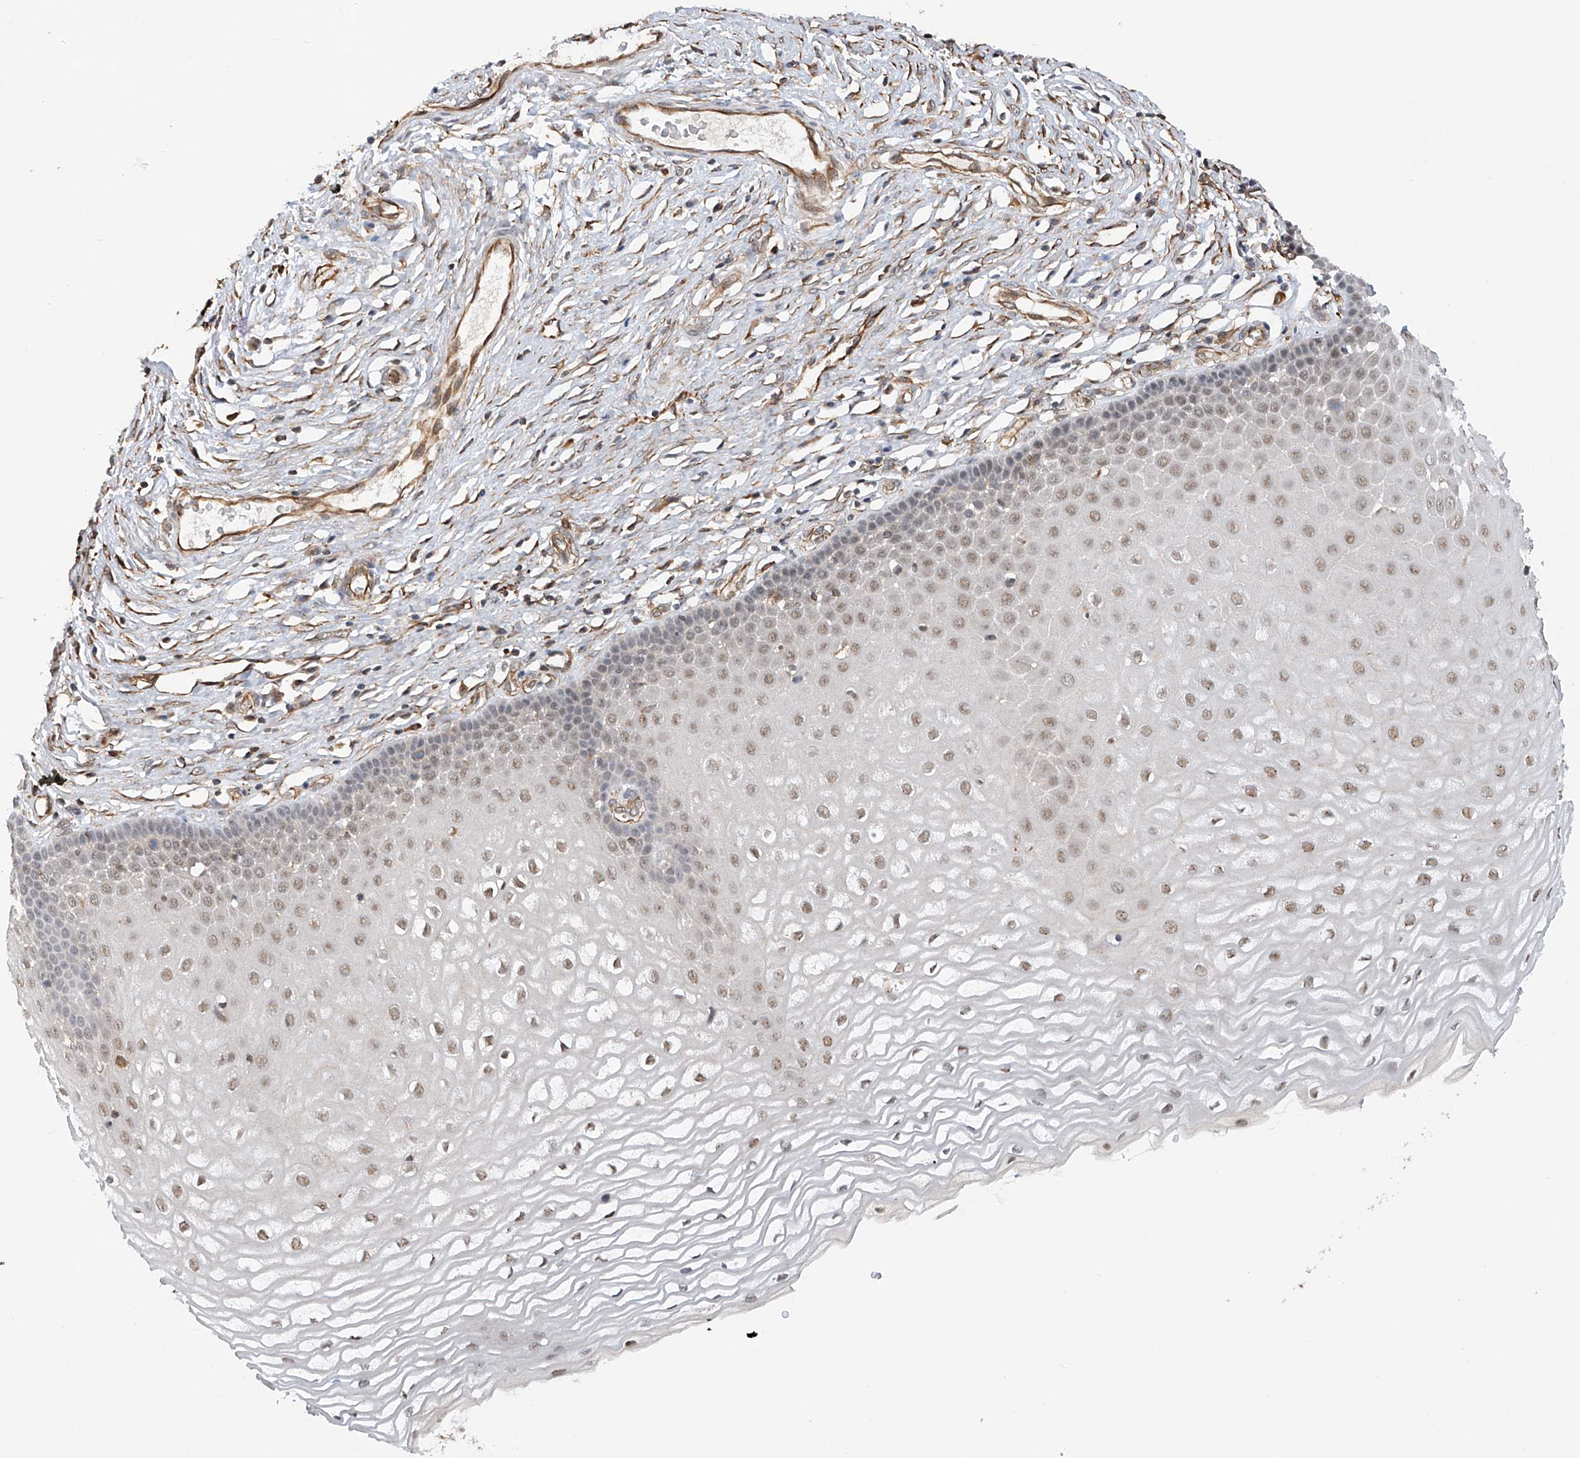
{"staining": {"intensity": "moderate", "quantity": "<25%", "location": "cytoplasmic/membranous"}, "tissue": "cervix", "cell_type": "Glandular cells", "image_type": "normal", "snomed": [{"axis": "morphology", "description": "Normal tissue, NOS"}, {"axis": "topography", "description": "Cervix"}], "caption": "Protein staining of unremarkable cervix reveals moderate cytoplasmic/membranous staining in approximately <25% of glandular cells.", "gene": "AMD1", "patient": {"sex": "female", "age": 55}}